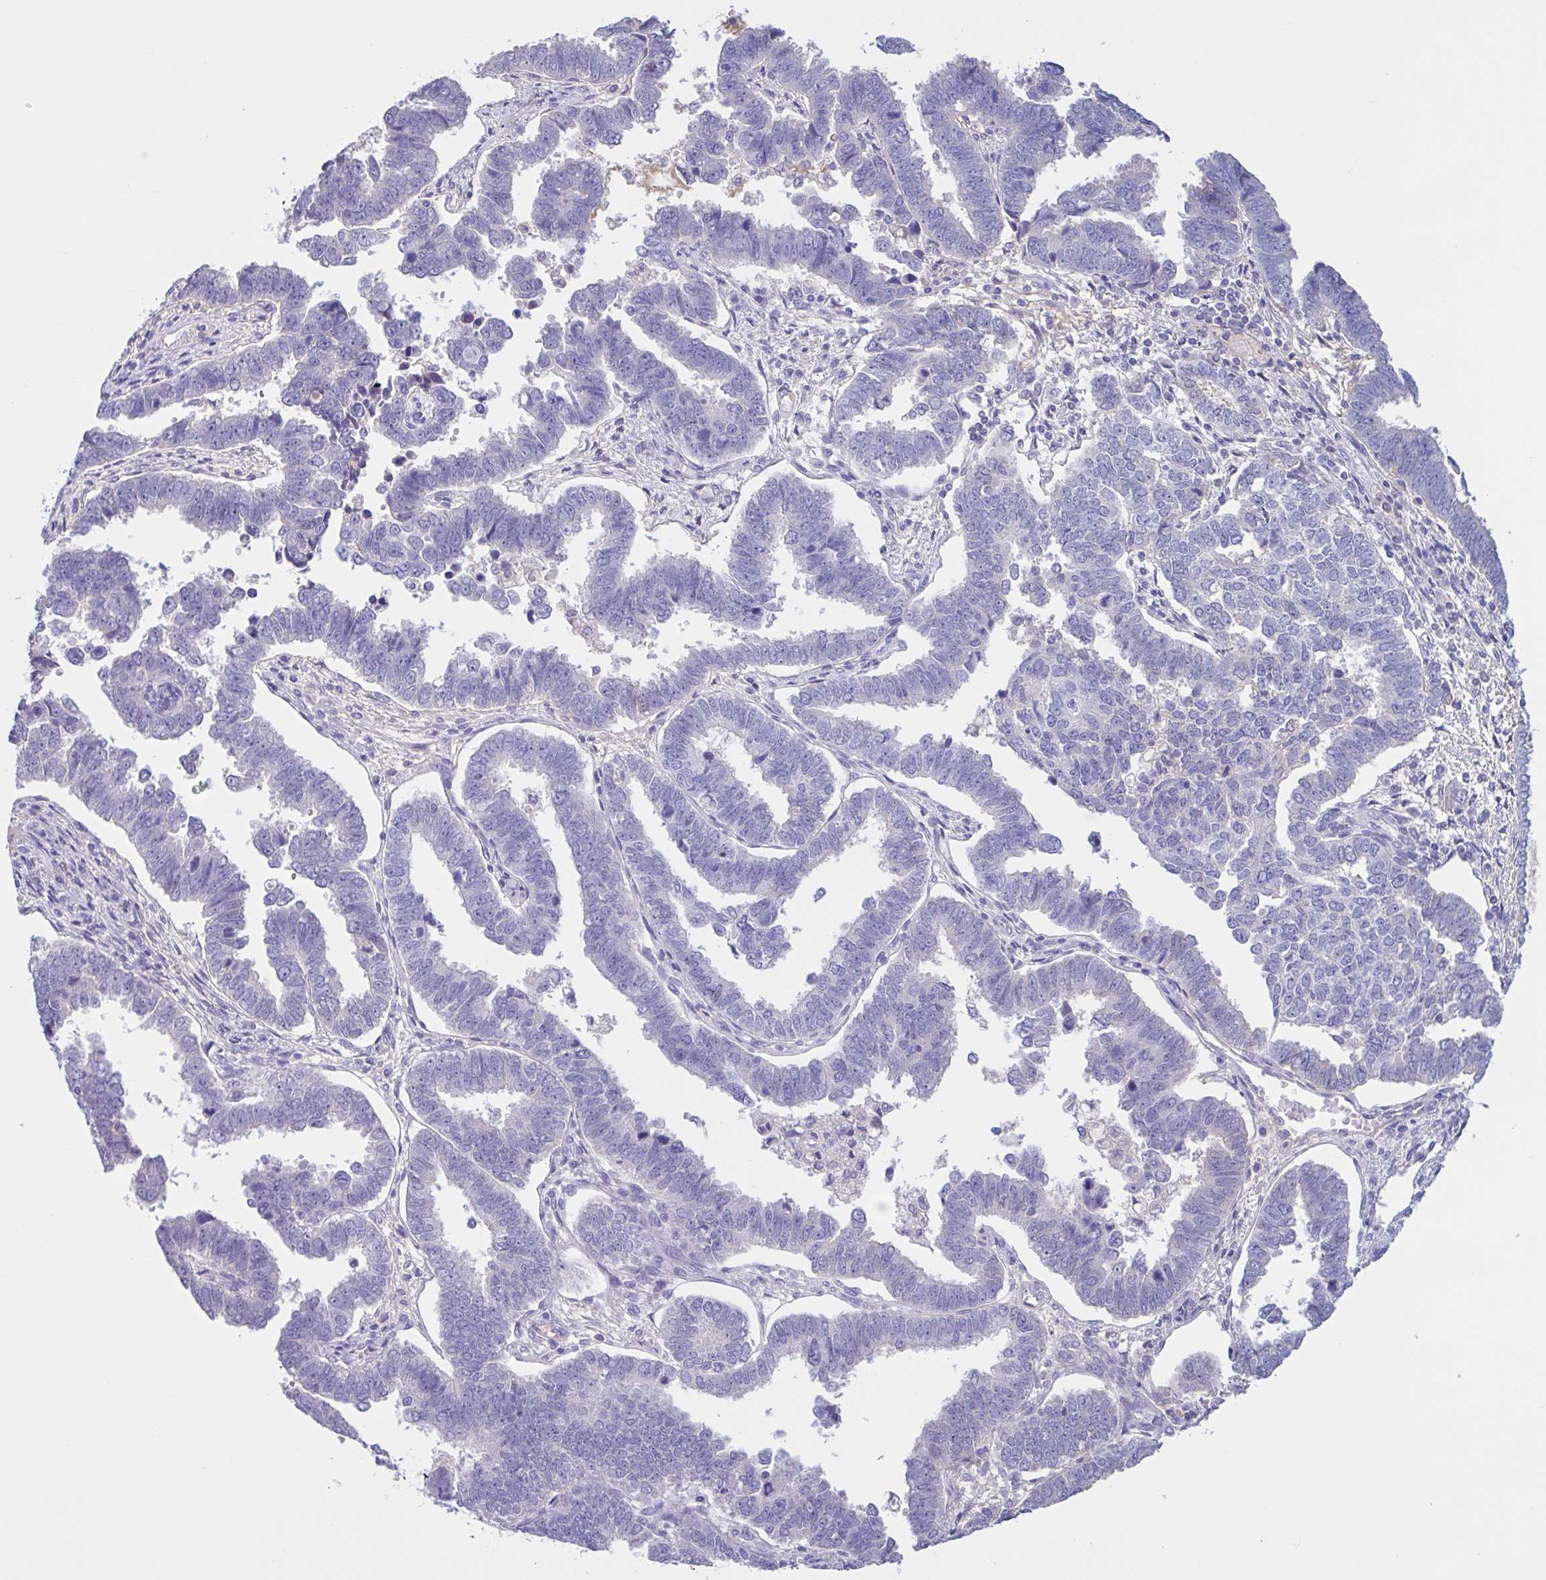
{"staining": {"intensity": "negative", "quantity": "none", "location": "none"}, "tissue": "endometrial cancer", "cell_type": "Tumor cells", "image_type": "cancer", "snomed": [{"axis": "morphology", "description": "Adenocarcinoma, NOS"}, {"axis": "topography", "description": "Endometrium"}], "caption": "Endometrial cancer (adenocarcinoma) was stained to show a protein in brown. There is no significant expression in tumor cells. The staining is performed using DAB brown chromogen with nuclei counter-stained in using hematoxylin.", "gene": "LARGE2", "patient": {"sex": "female", "age": 75}}